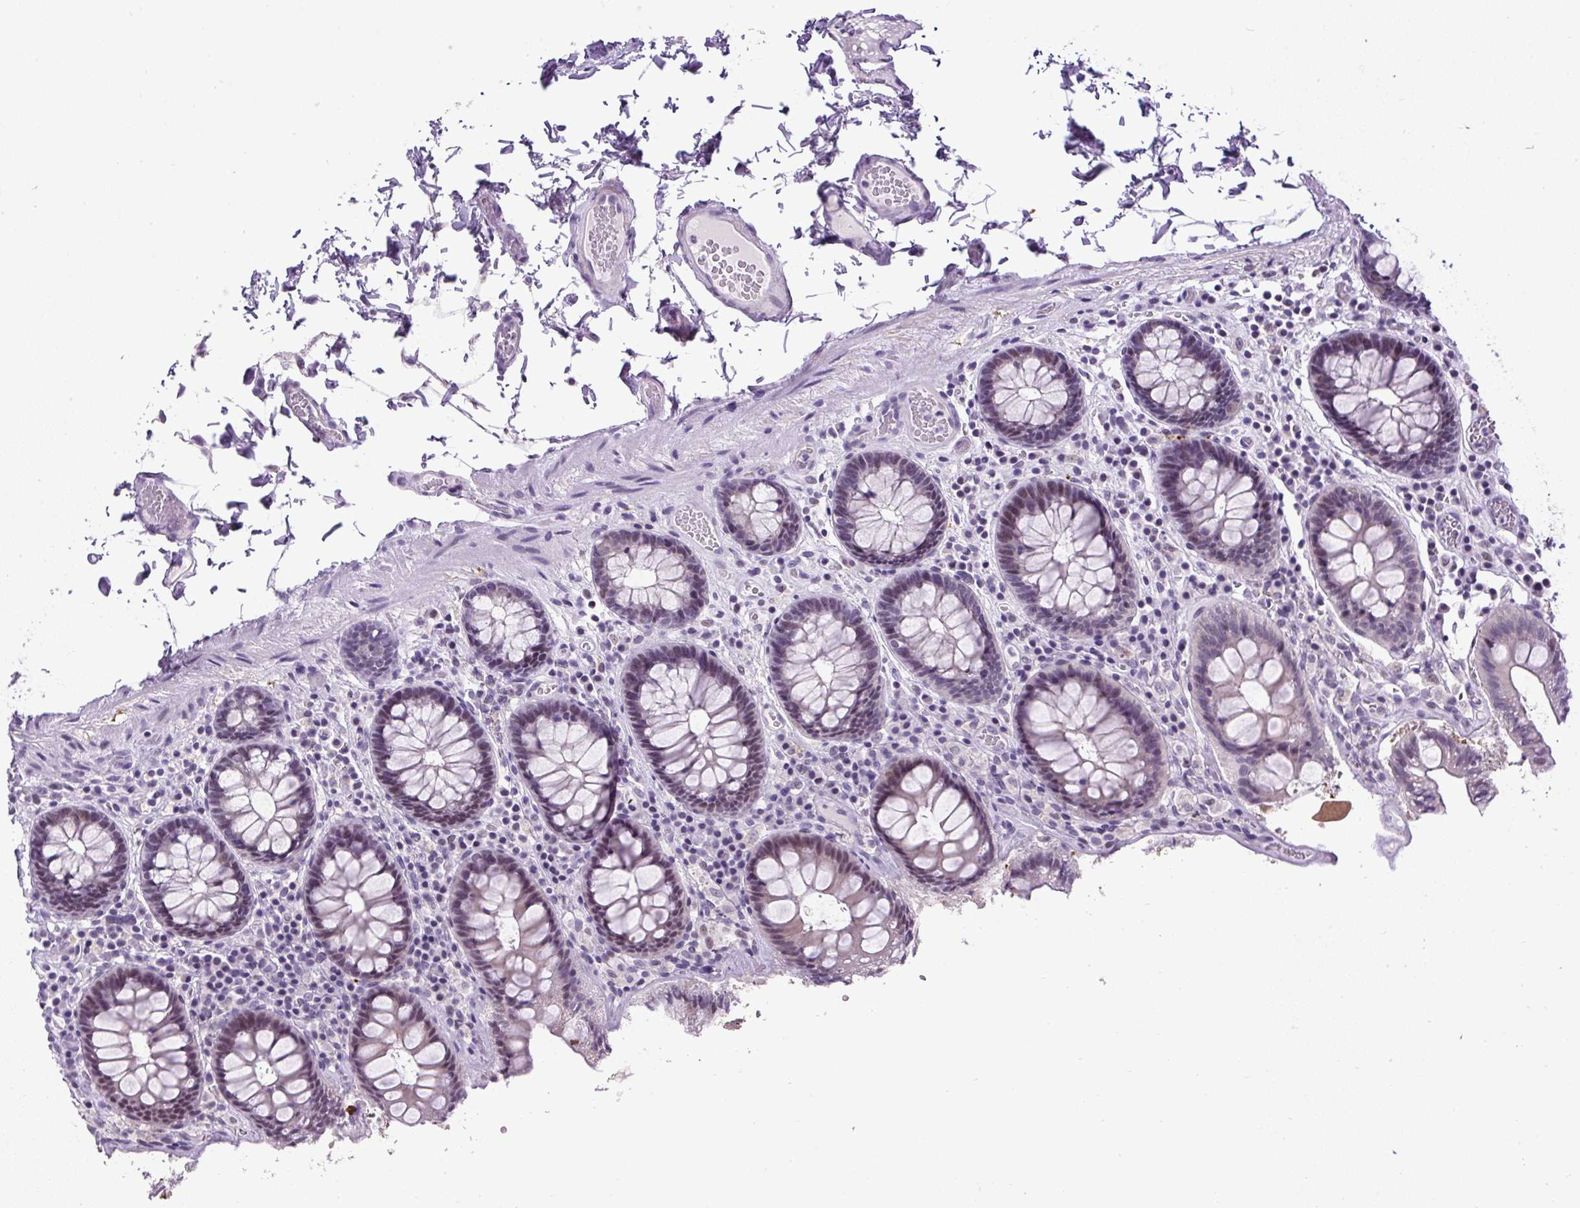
{"staining": {"intensity": "negative", "quantity": "none", "location": "none"}, "tissue": "colon", "cell_type": "Endothelial cells", "image_type": "normal", "snomed": [{"axis": "morphology", "description": "Normal tissue, NOS"}, {"axis": "topography", "description": "Colon"}, {"axis": "topography", "description": "Peripheral nerve tissue"}], "caption": "High power microscopy micrograph of an IHC micrograph of normal colon, revealing no significant positivity in endothelial cells. (DAB (3,3'-diaminobenzidine) IHC visualized using brightfield microscopy, high magnification).", "gene": "WNT10B", "patient": {"sex": "male", "age": 84}}